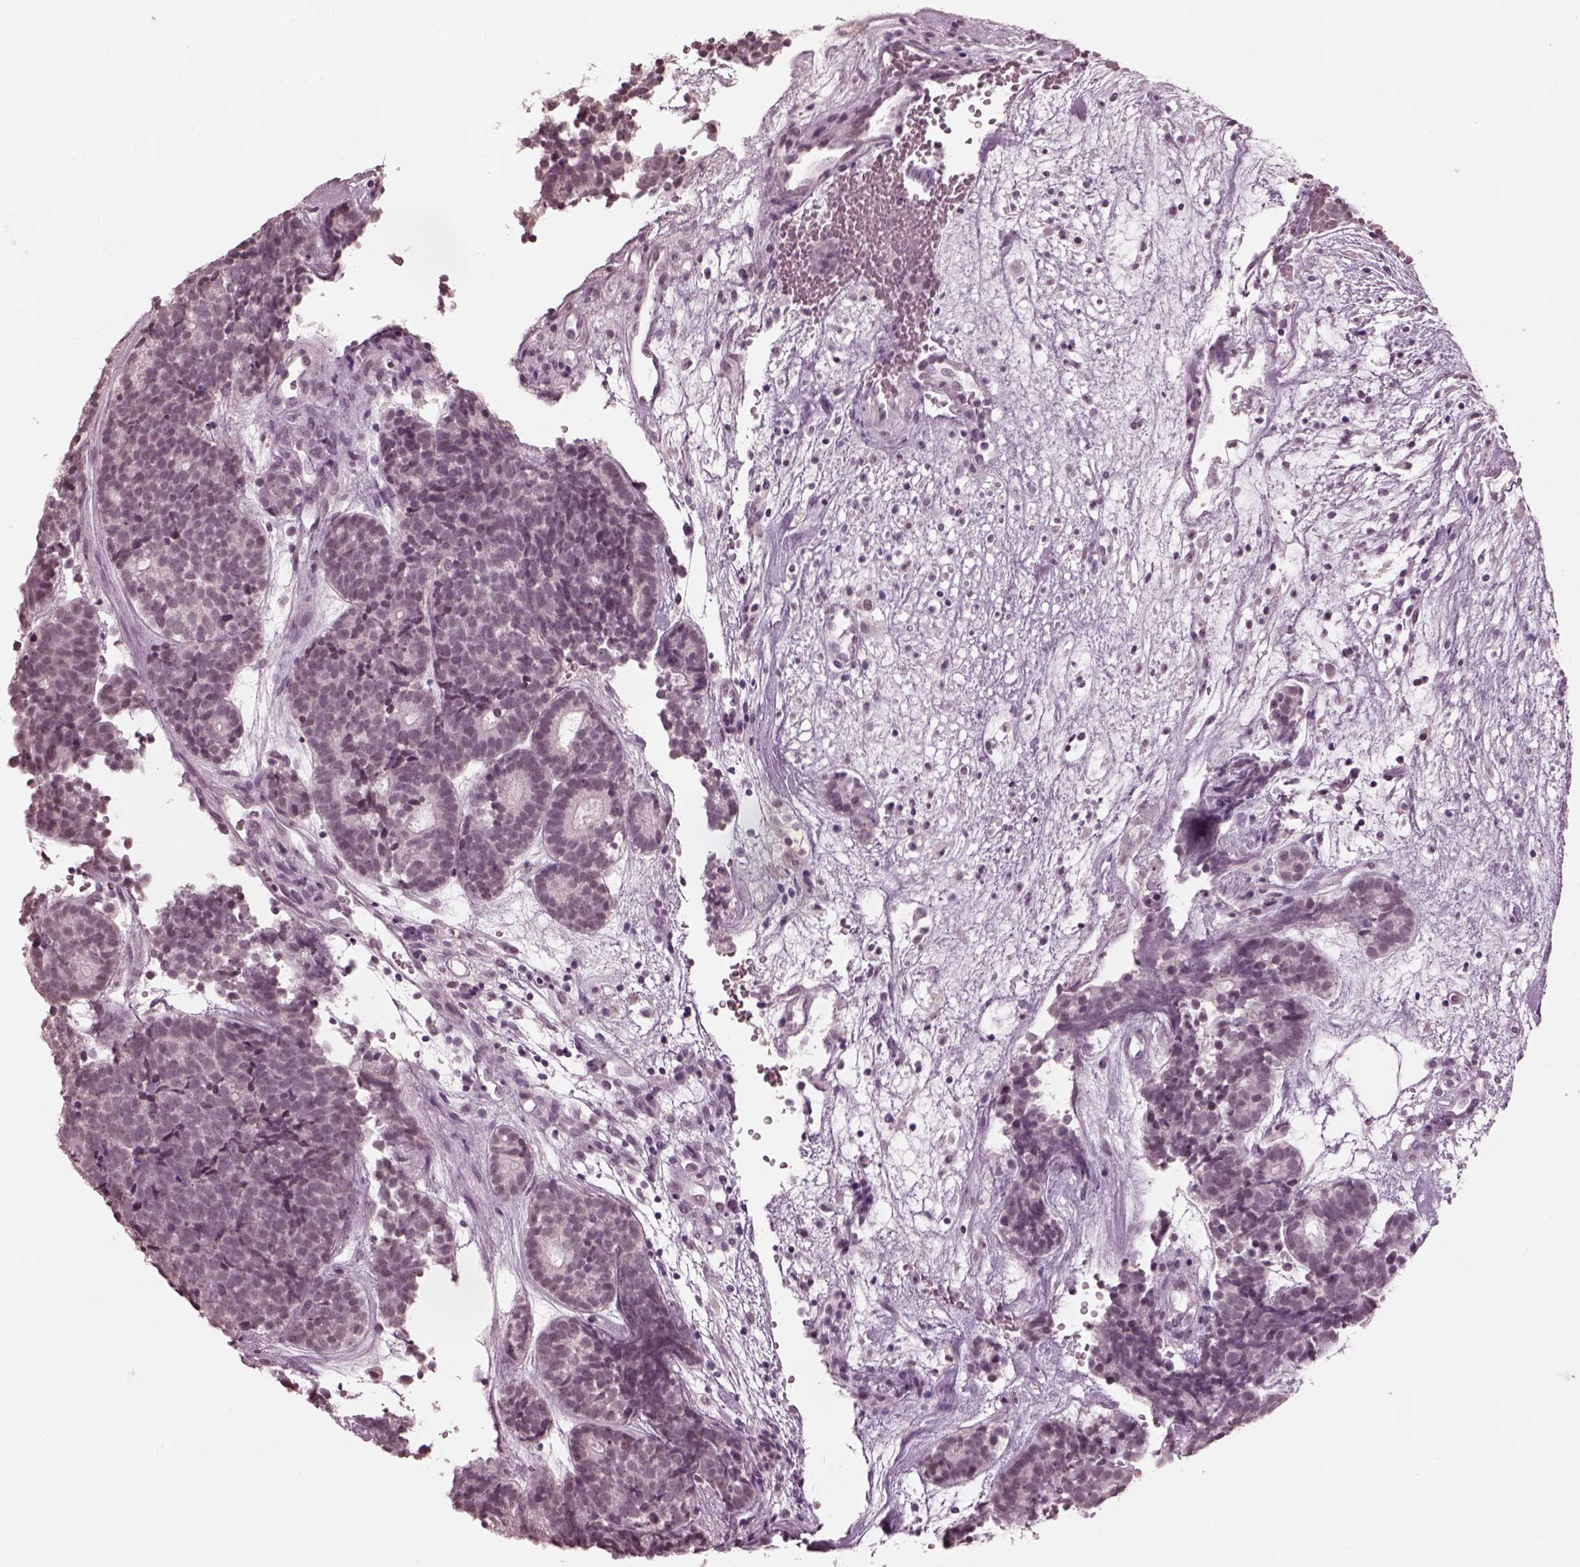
{"staining": {"intensity": "negative", "quantity": "none", "location": "none"}, "tissue": "head and neck cancer", "cell_type": "Tumor cells", "image_type": "cancer", "snomed": [{"axis": "morphology", "description": "Adenocarcinoma, NOS"}, {"axis": "topography", "description": "Head-Neck"}], "caption": "IHC photomicrograph of neoplastic tissue: head and neck cancer (adenocarcinoma) stained with DAB (3,3'-diaminobenzidine) reveals no significant protein expression in tumor cells. (DAB IHC, high magnification).", "gene": "GARIN4", "patient": {"sex": "female", "age": 81}}